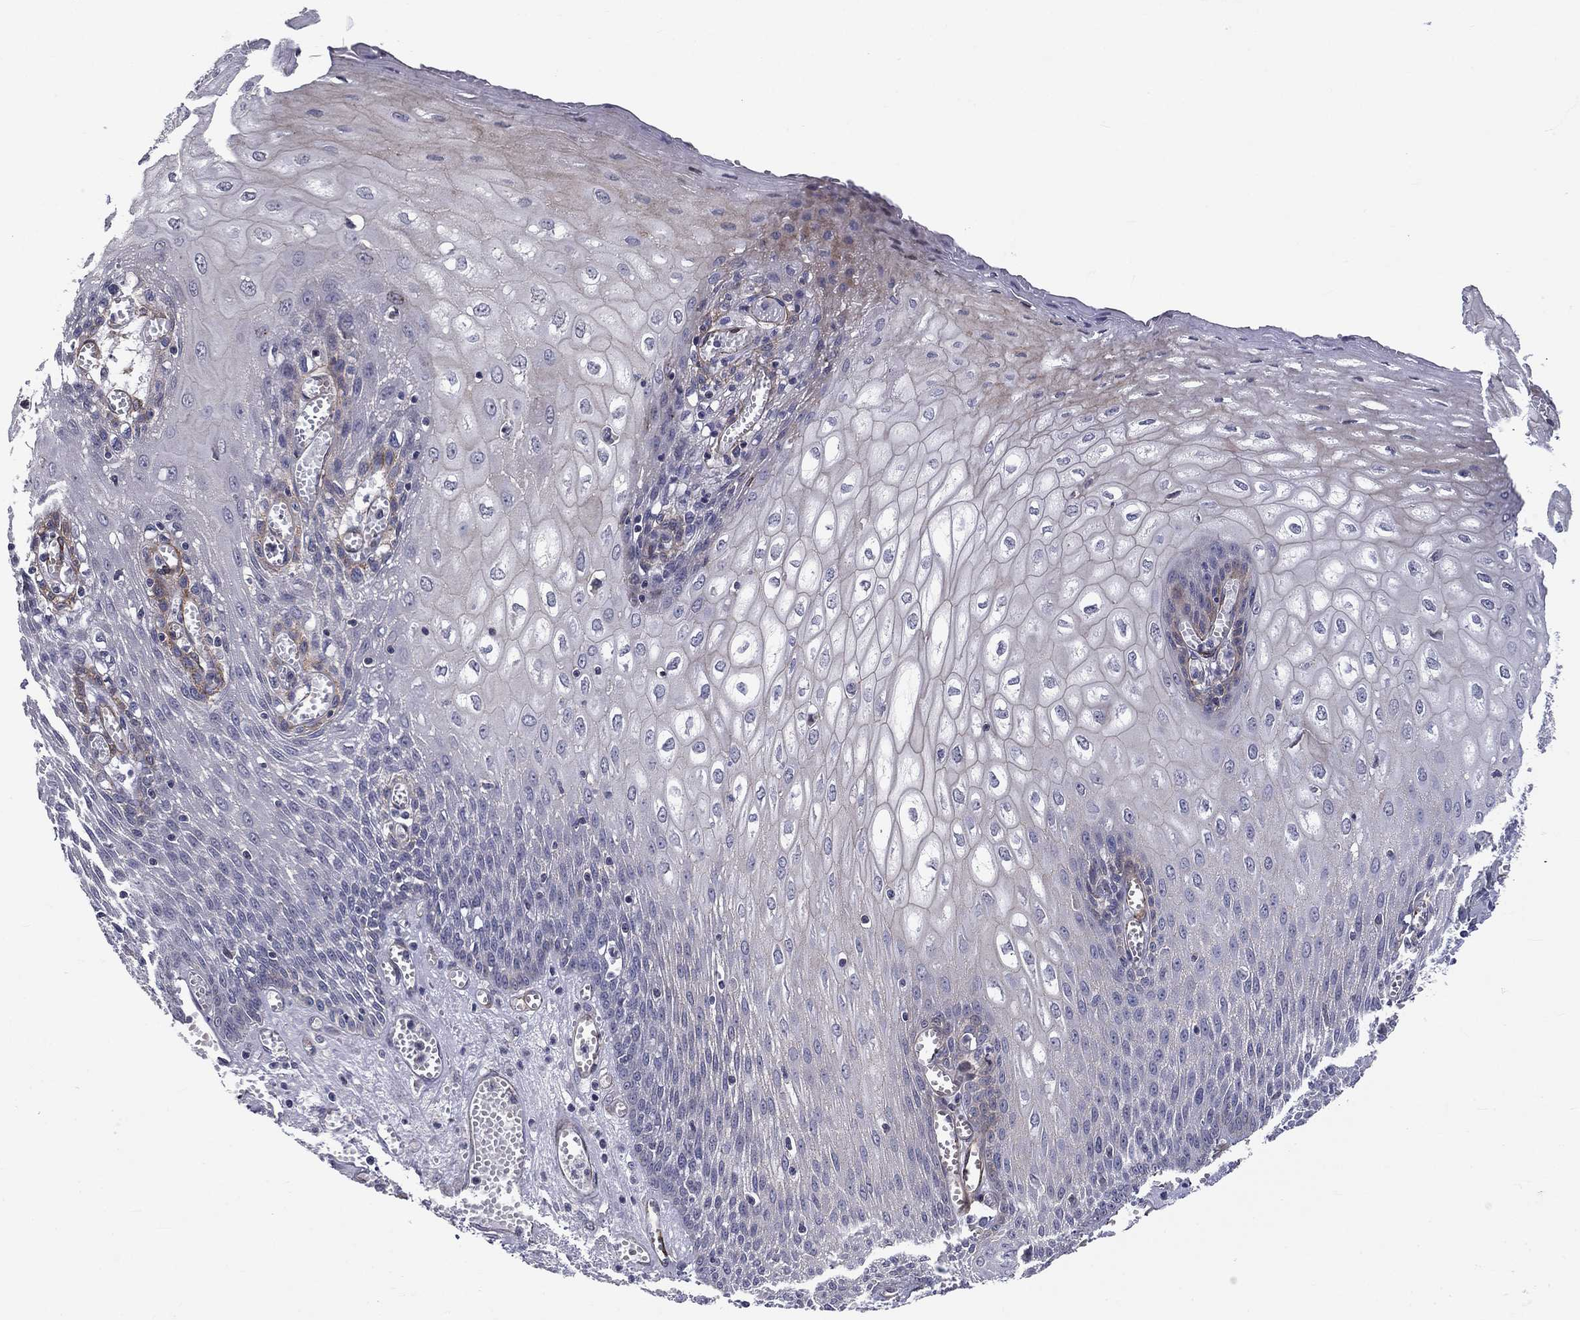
{"staining": {"intensity": "negative", "quantity": "none", "location": "none"}, "tissue": "esophagus", "cell_type": "Squamous epithelial cells", "image_type": "normal", "snomed": [{"axis": "morphology", "description": "Normal tissue, NOS"}, {"axis": "topography", "description": "Esophagus"}], "caption": "High magnification brightfield microscopy of normal esophagus stained with DAB (3,3'-diaminobenzidine) (brown) and counterstained with hematoxylin (blue): squamous epithelial cells show no significant positivity.", "gene": "SYNC", "patient": {"sex": "male", "age": 58}}